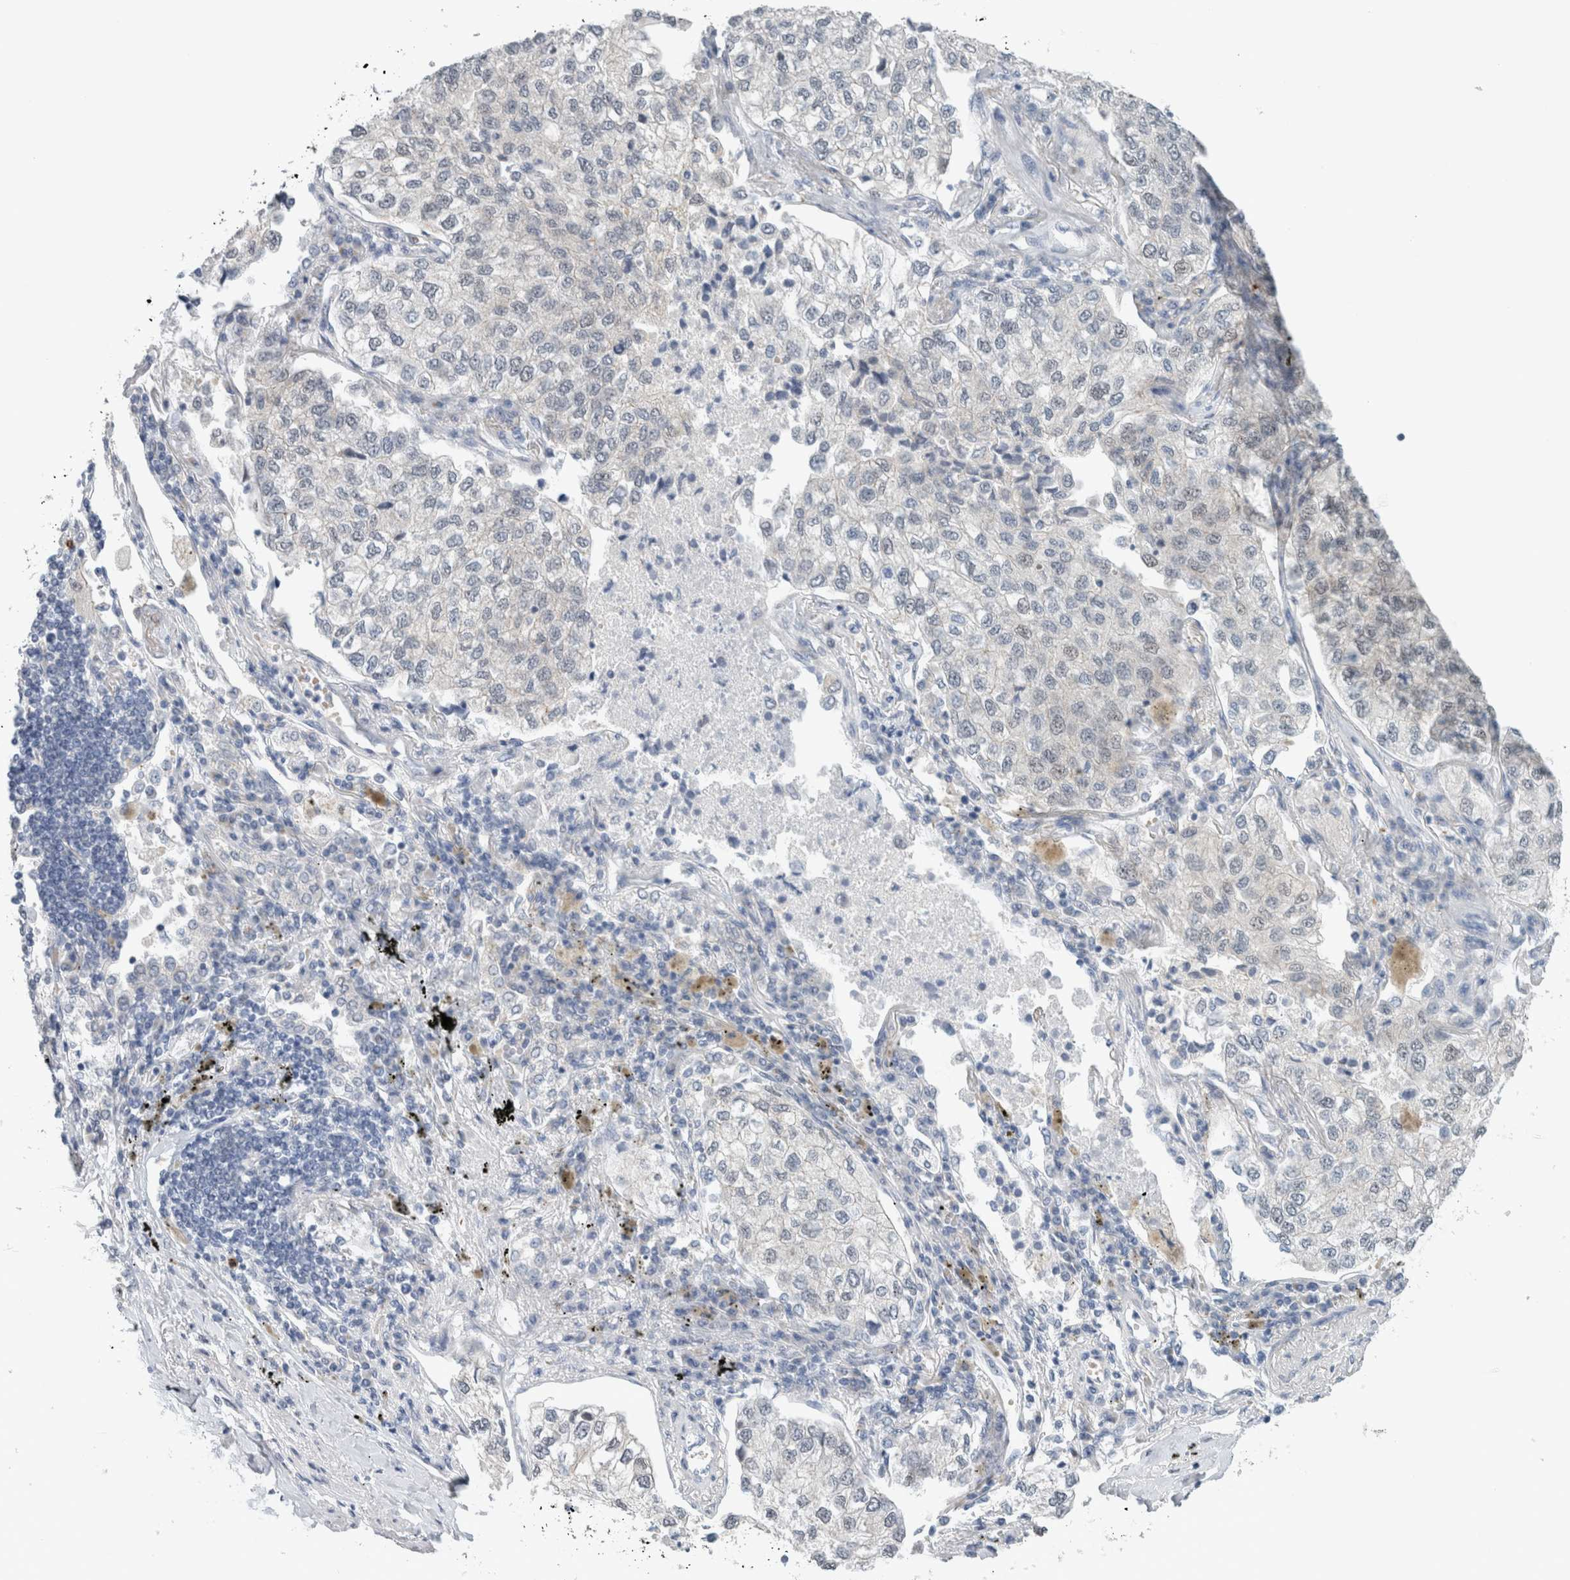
{"staining": {"intensity": "negative", "quantity": "none", "location": "none"}, "tissue": "lung cancer", "cell_type": "Tumor cells", "image_type": "cancer", "snomed": [{"axis": "morphology", "description": "Adenocarcinoma, NOS"}, {"axis": "topography", "description": "Lung"}], "caption": "This is an immunohistochemistry histopathology image of adenocarcinoma (lung). There is no staining in tumor cells.", "gene": "CRAT", "patient": {"sex": "male", "age": 63}}